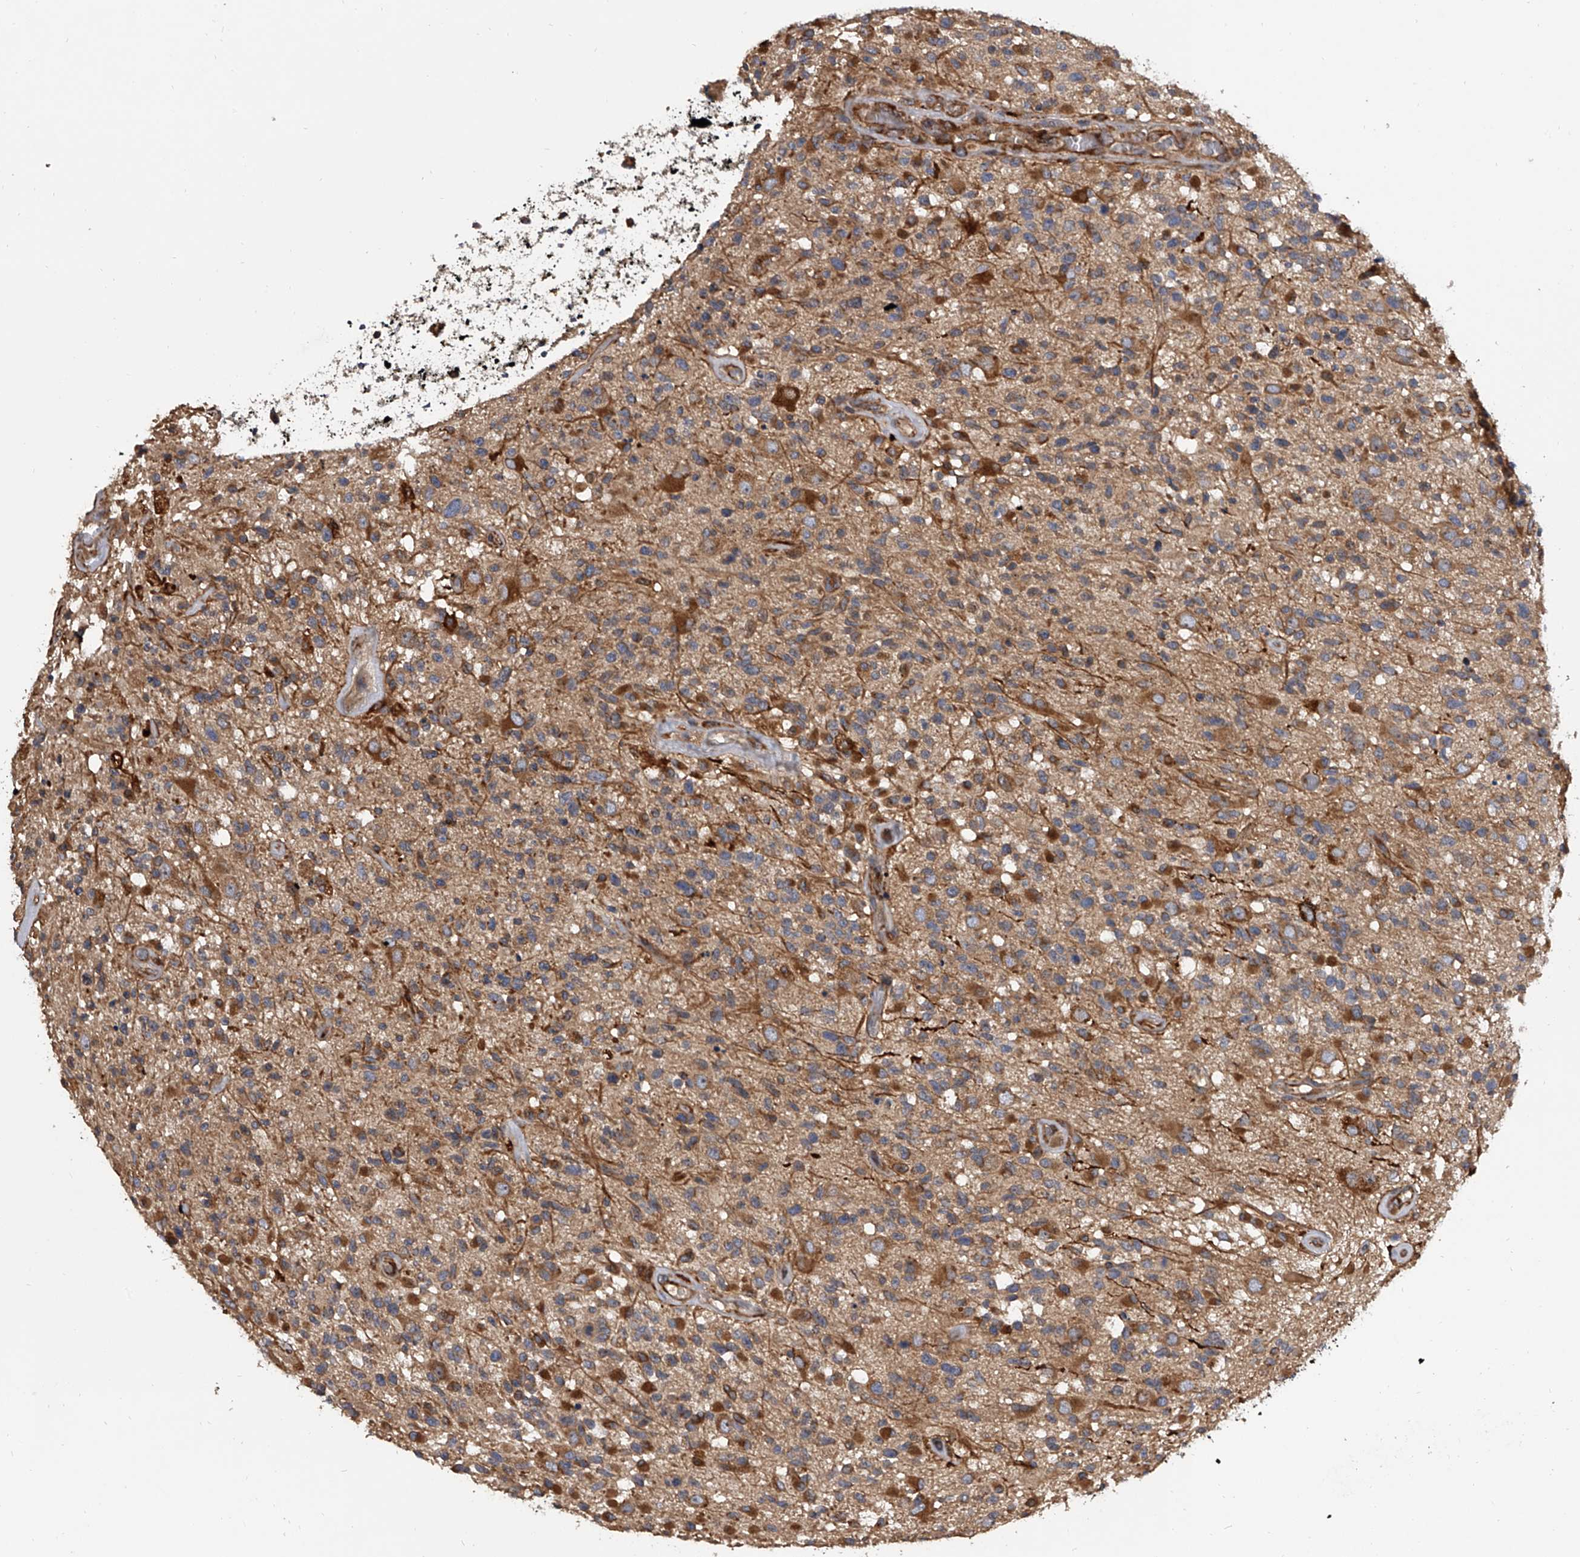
{"staining": {"intensity": "moderate", "quantity": ">75%", "location": "cytoplasmic/membranous"}, "tissue": "glioma", "cell_type": "Tumor cells", "image_type": "cancer", "snomed": [{"axis": "morphology", "description": "Glioma, malignant, High grade"}, {"axis": "morphology", "description": "Glioblastoma, NOS"}, {"axis": "topography", "description": "Brain"}], "caption": "A histopathology image of human glioma stained for a protein exhibits moderate cytoplasmic/membranous brown staining in tumor cells.", "gene": "EXOC4", "patient": {"sex": "male", "age": 60}}